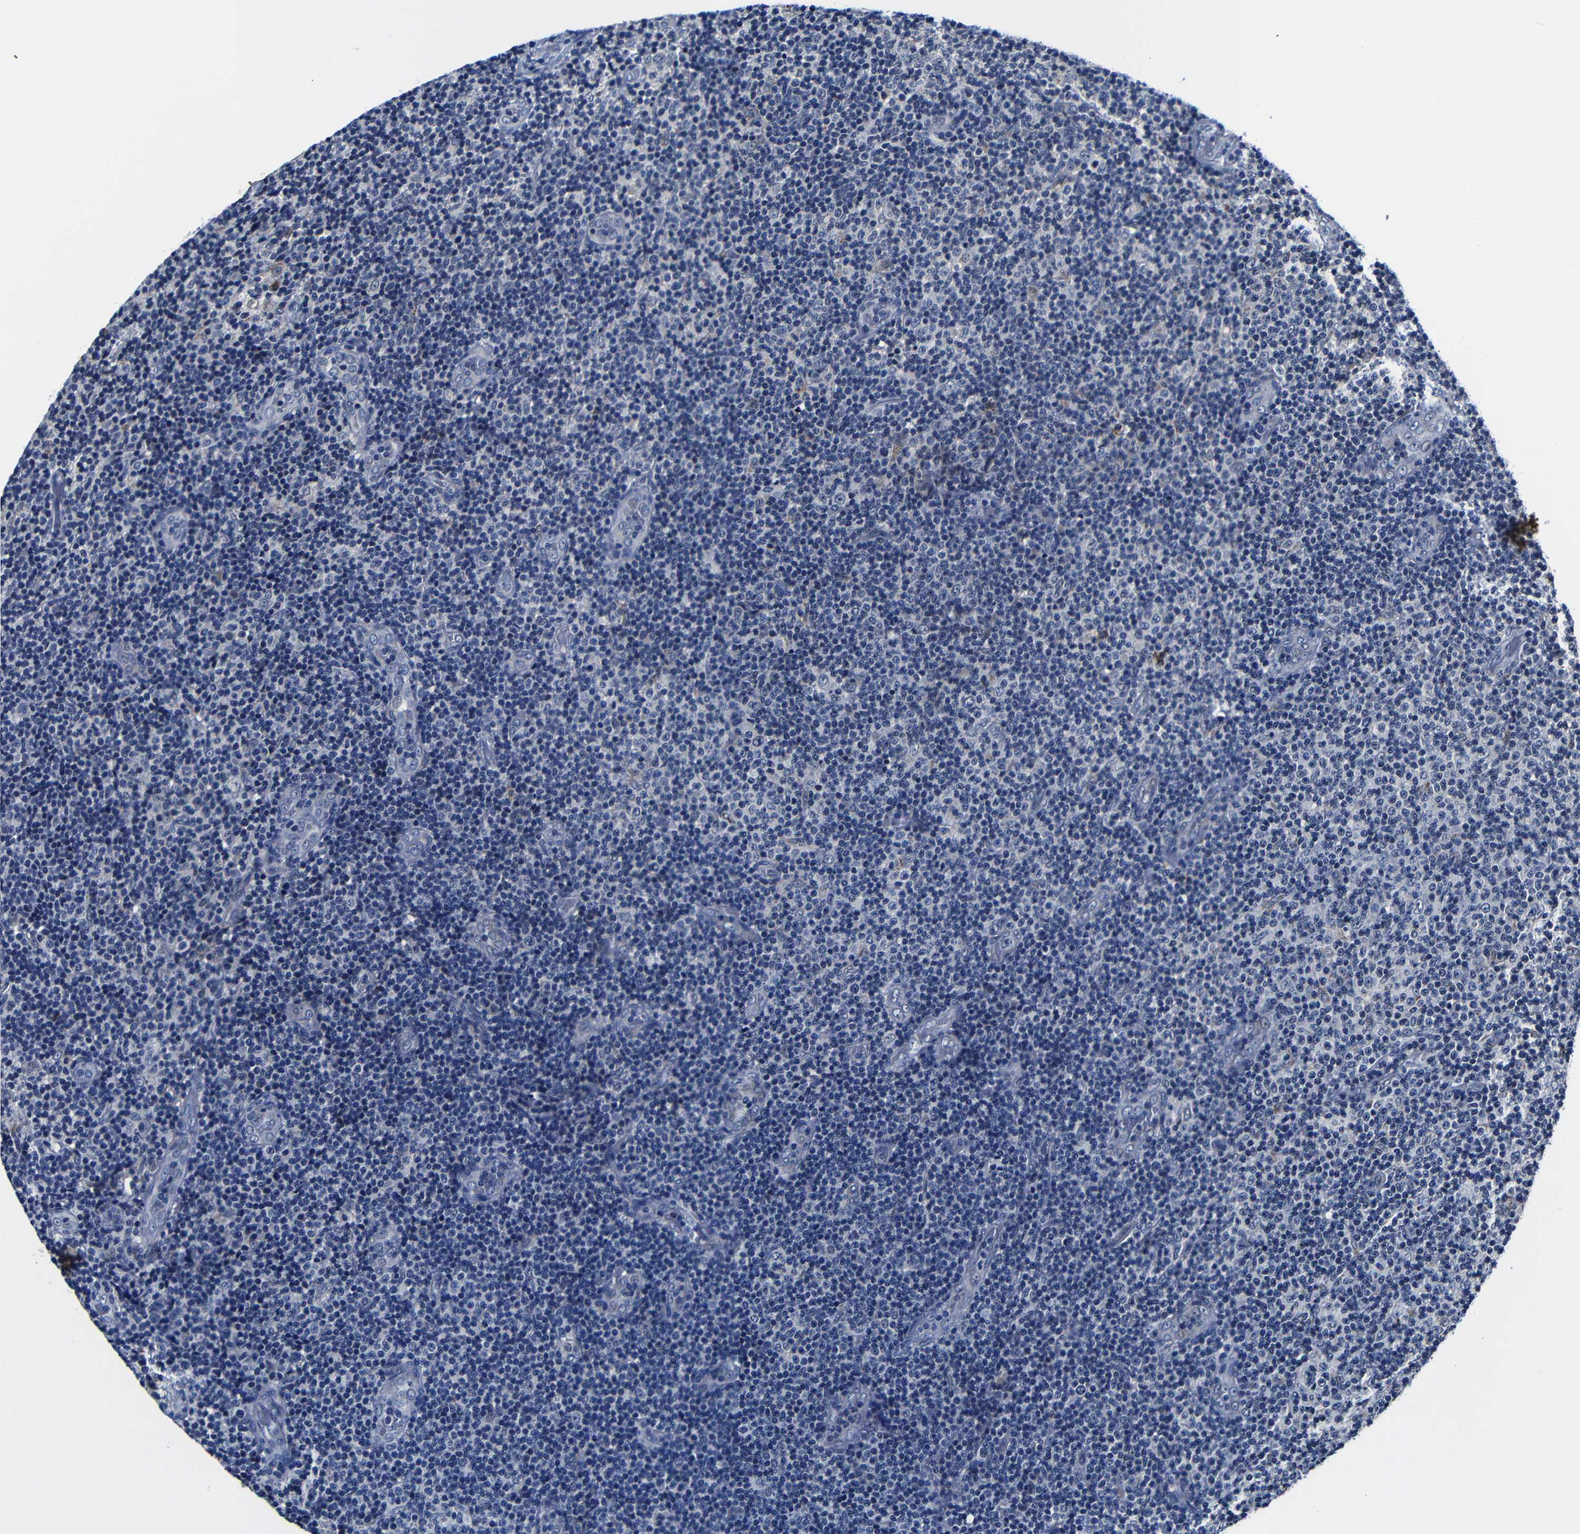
{"staining": {"intensity": "negative", "quantity": "none", "location": "none"}, "tissue": "lymphoma", "cell_type": "Tumor cells", "image_type": "cancer", "snomed": [{"axis": "morphology", "description": "Malignant lymphoma, non-Hodgkin's type, Low grade"}, {"axis": "topography", "description": "Lymph node"}], "caption": "This is a histopathology image of immunohistochemistry (IHC) staining of lymphoma, which shows no expression in tumor cells. (DAB (3,3'-diaminobenzidine) immunohistochemistry (IHC), high magnification).", "gene": "DEPP1", "patient": {"sex": "male", "age": 83}}